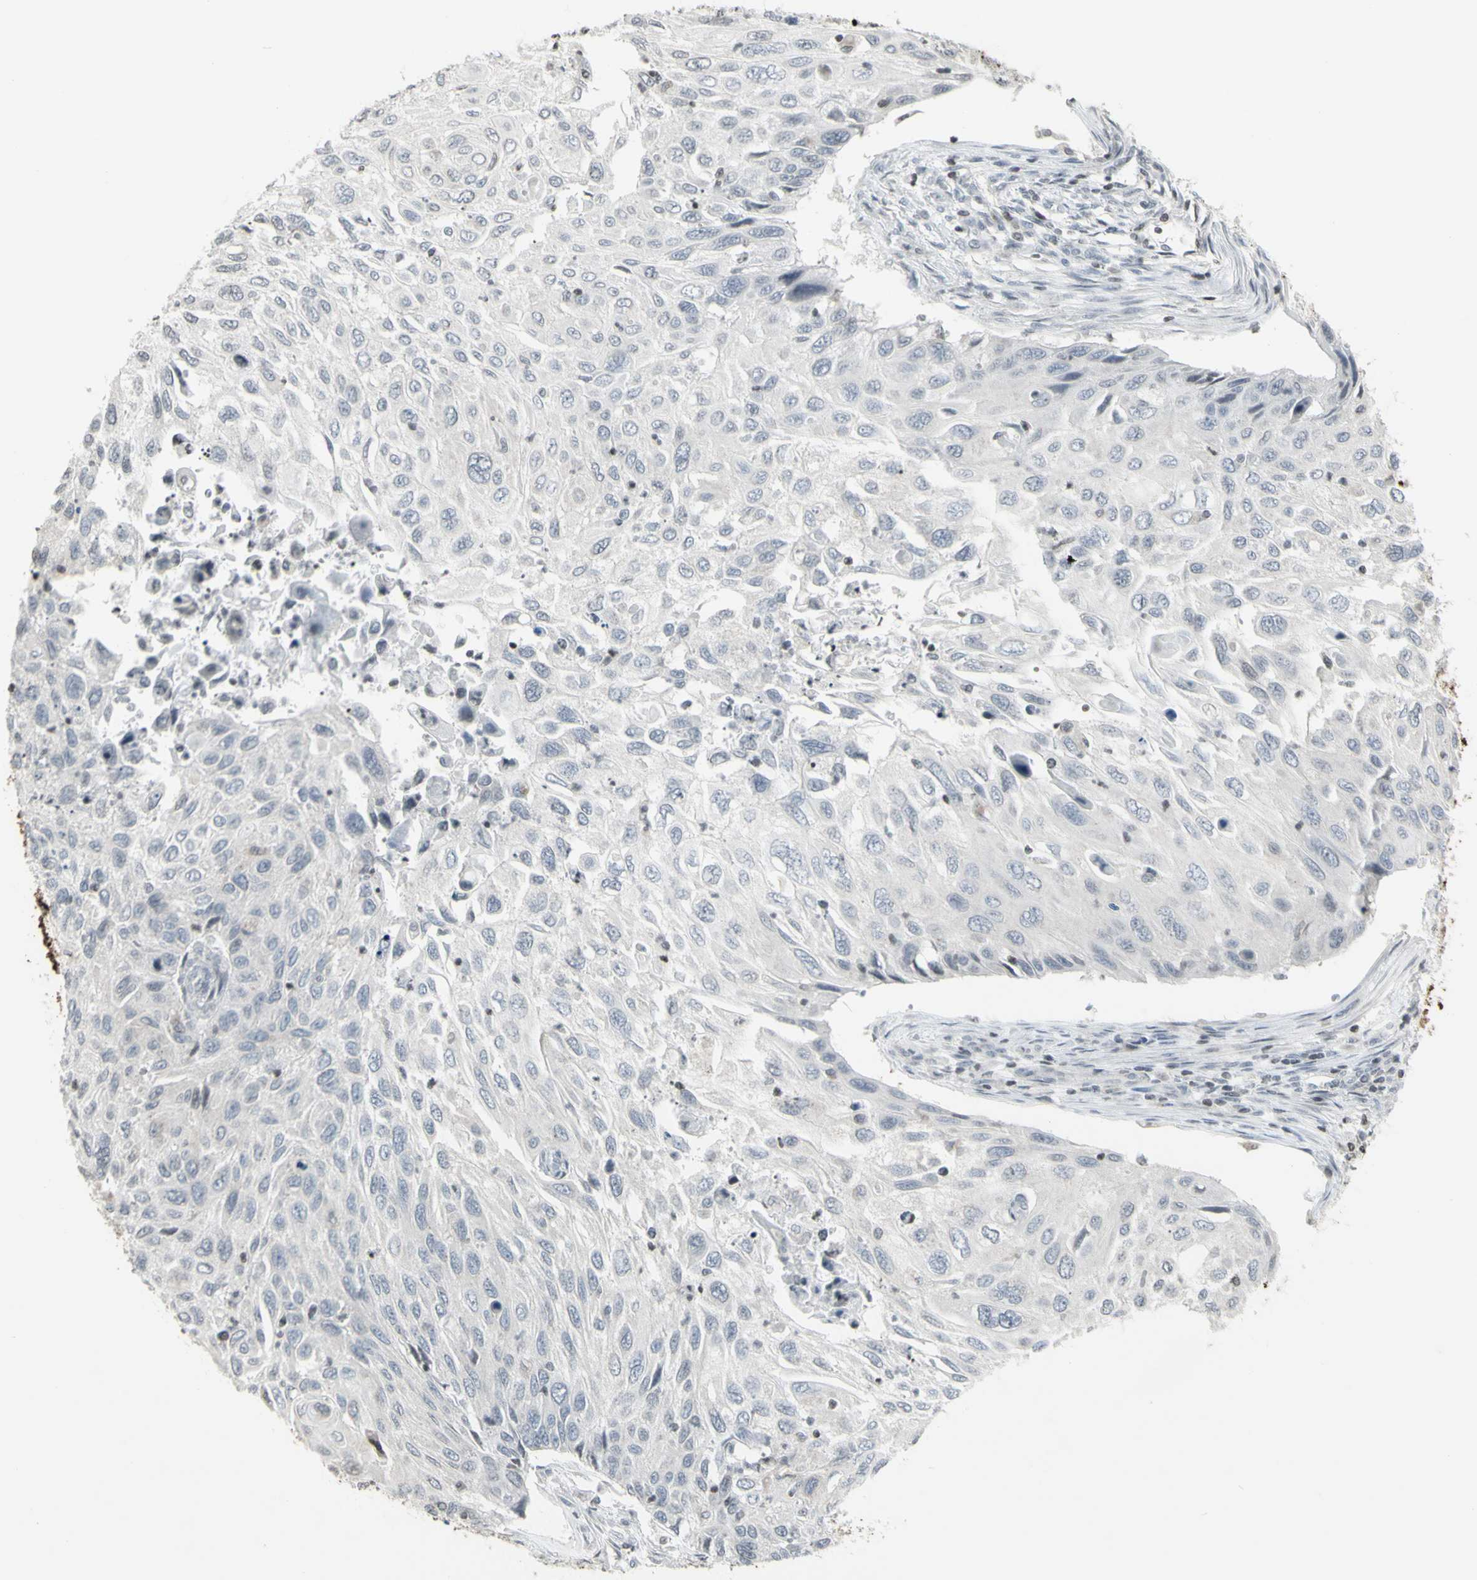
{"staining": {"intensity": "negative", "quantity": "none", "location": "none"}, "tissue": "cervical cancer", "cell_type": "Tumor cells", "image_type": "cancer", "snomed": [{"axis": "morphology", "description": "Squamous cell carcinoma, NOS"}, {"axis": "topography", "description": "Cervix"}], "caption": "Immunohistochemistry (IHC) histopathology image of human cervical cancer stained for a protein (brown), which displays no staining in tumor cells.", "gene": "MUC5AC", "patient": {"sex": "female", "age": 70}}